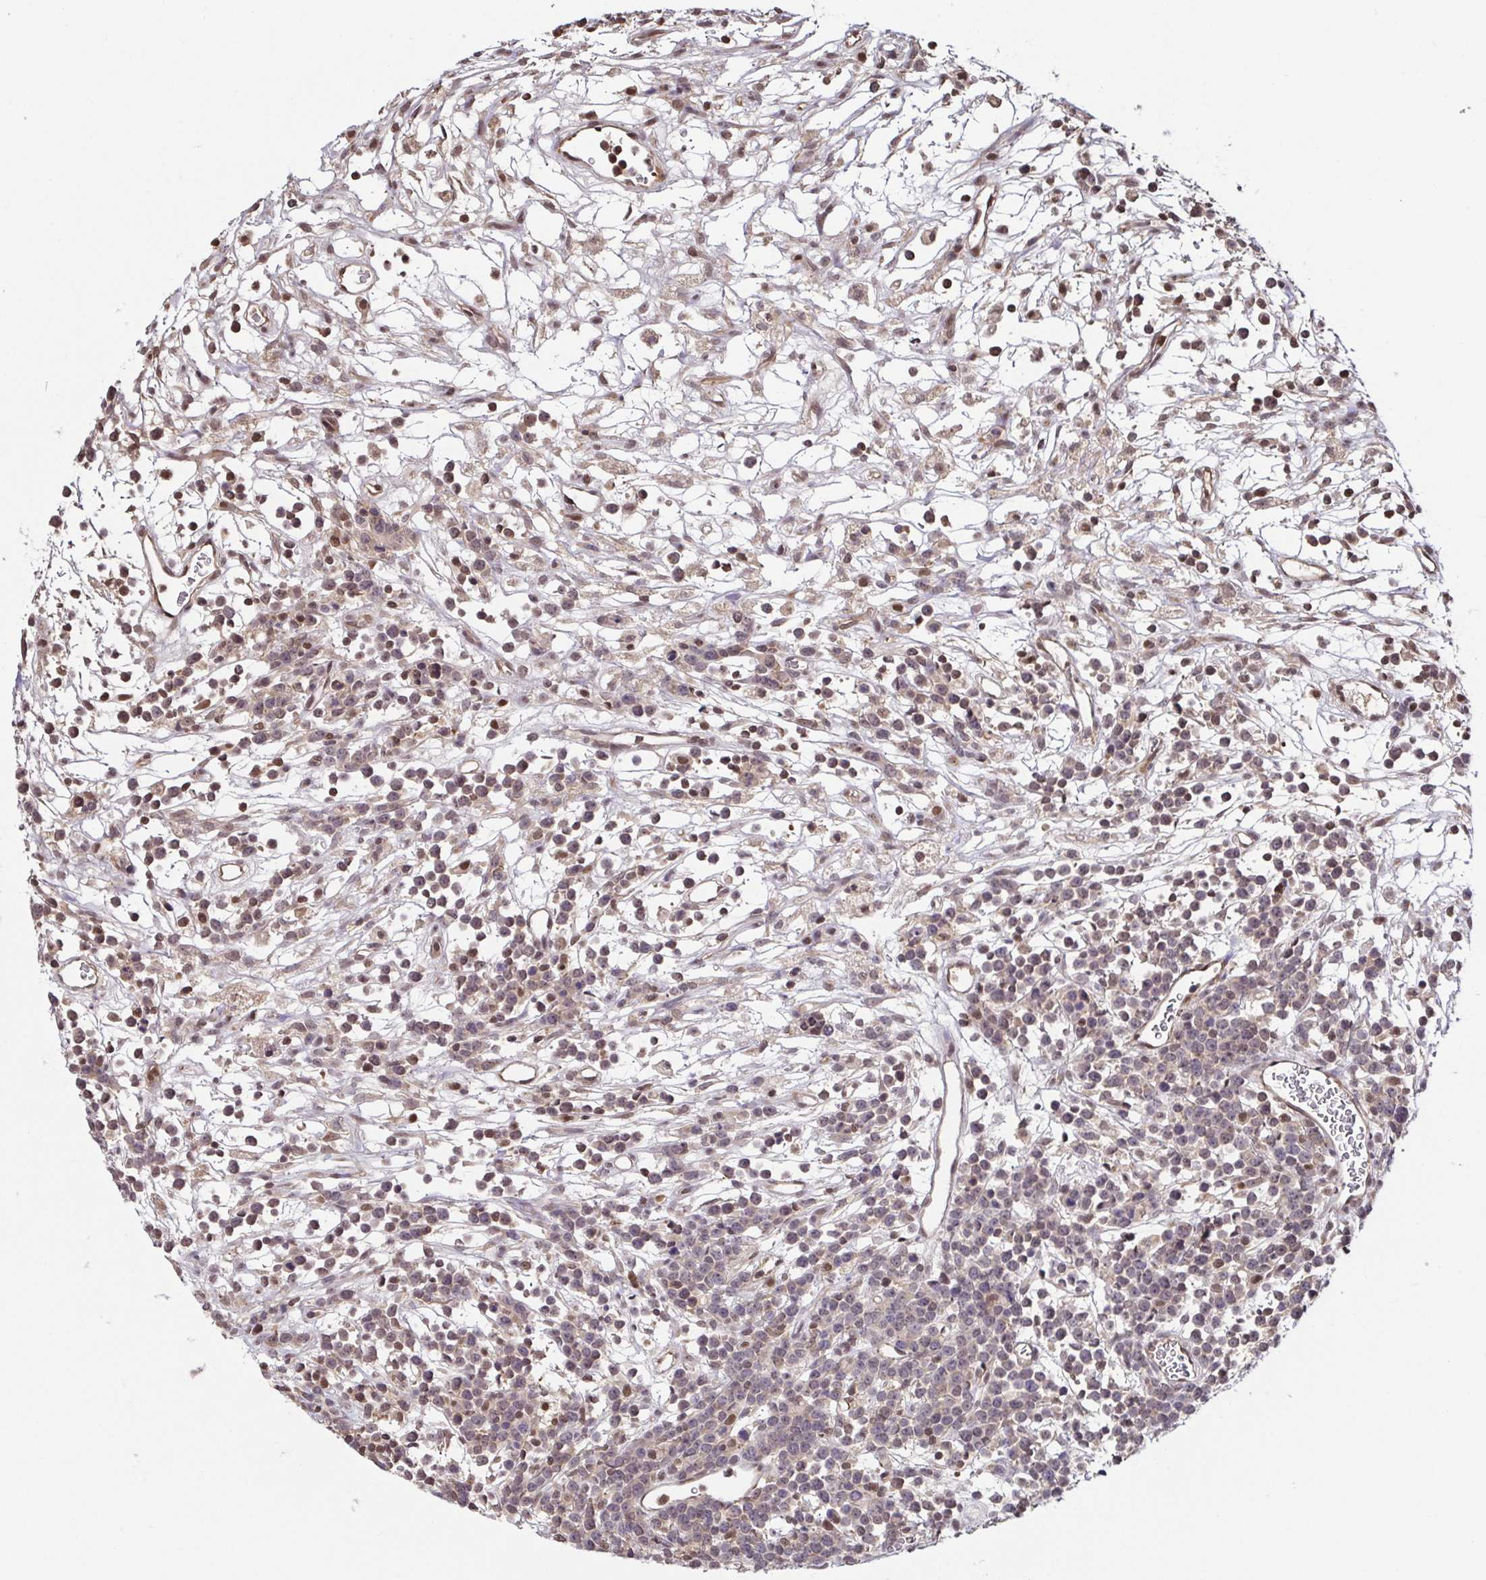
{"staining": {"intensity": "weak", "quantity": ">75%", "location": "cytoplasmic/membranous,nuclear"}, "tissue": "lymphoma", "cell_type": "Tumor cells", "image_type": "cancer", "snomed": [{"axis": "morphology", "description": "Malignant lymphoma, non-Hodgkin's type, High grade"}, {"axis": "topography", "description": "Ovary"}], "caption": "Weak cytoplasmic/membranous and nuclear expression is present in approximately >75% of tumor cells in high-grade malignant lymphoma, non-Hodgkin's type.", "gene": "PSMB9", "patient": {"sex": "female", "age": 56}}